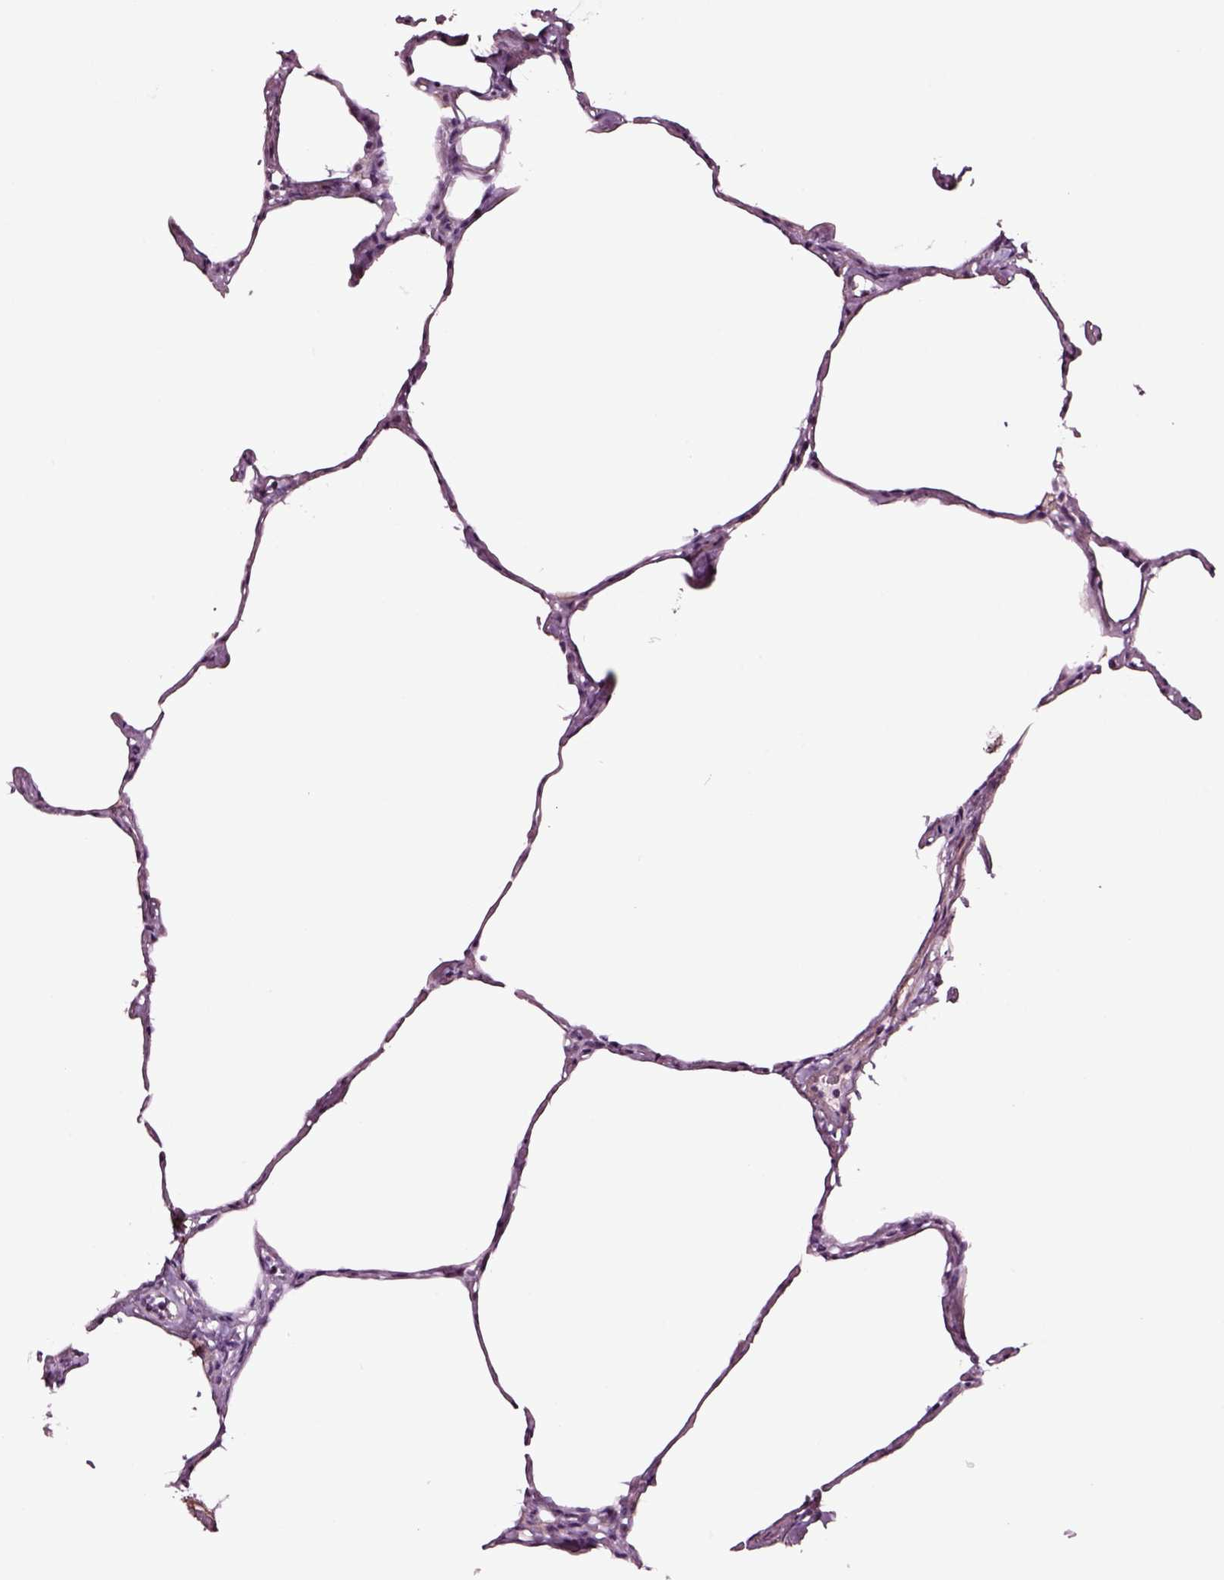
{"staining": {"intensity": "negative", "quantity": "none", "location": "none"}, "tissue": "lung", "cell_type": "Alveolar cells", "image_type": "normal", "snomed": [{"axis": "morphology", "description": "Normal tissue, NOS"}, {"axis": "topography", "description": "Lung"}], "caption": "DAB (3,3'-diaminobenzidine) immunohistochemical staining of benign lung reveals no significant expression in alveolar cells.", "gene": "SOX10", "patient": {"sex": "male", "age": 65}}